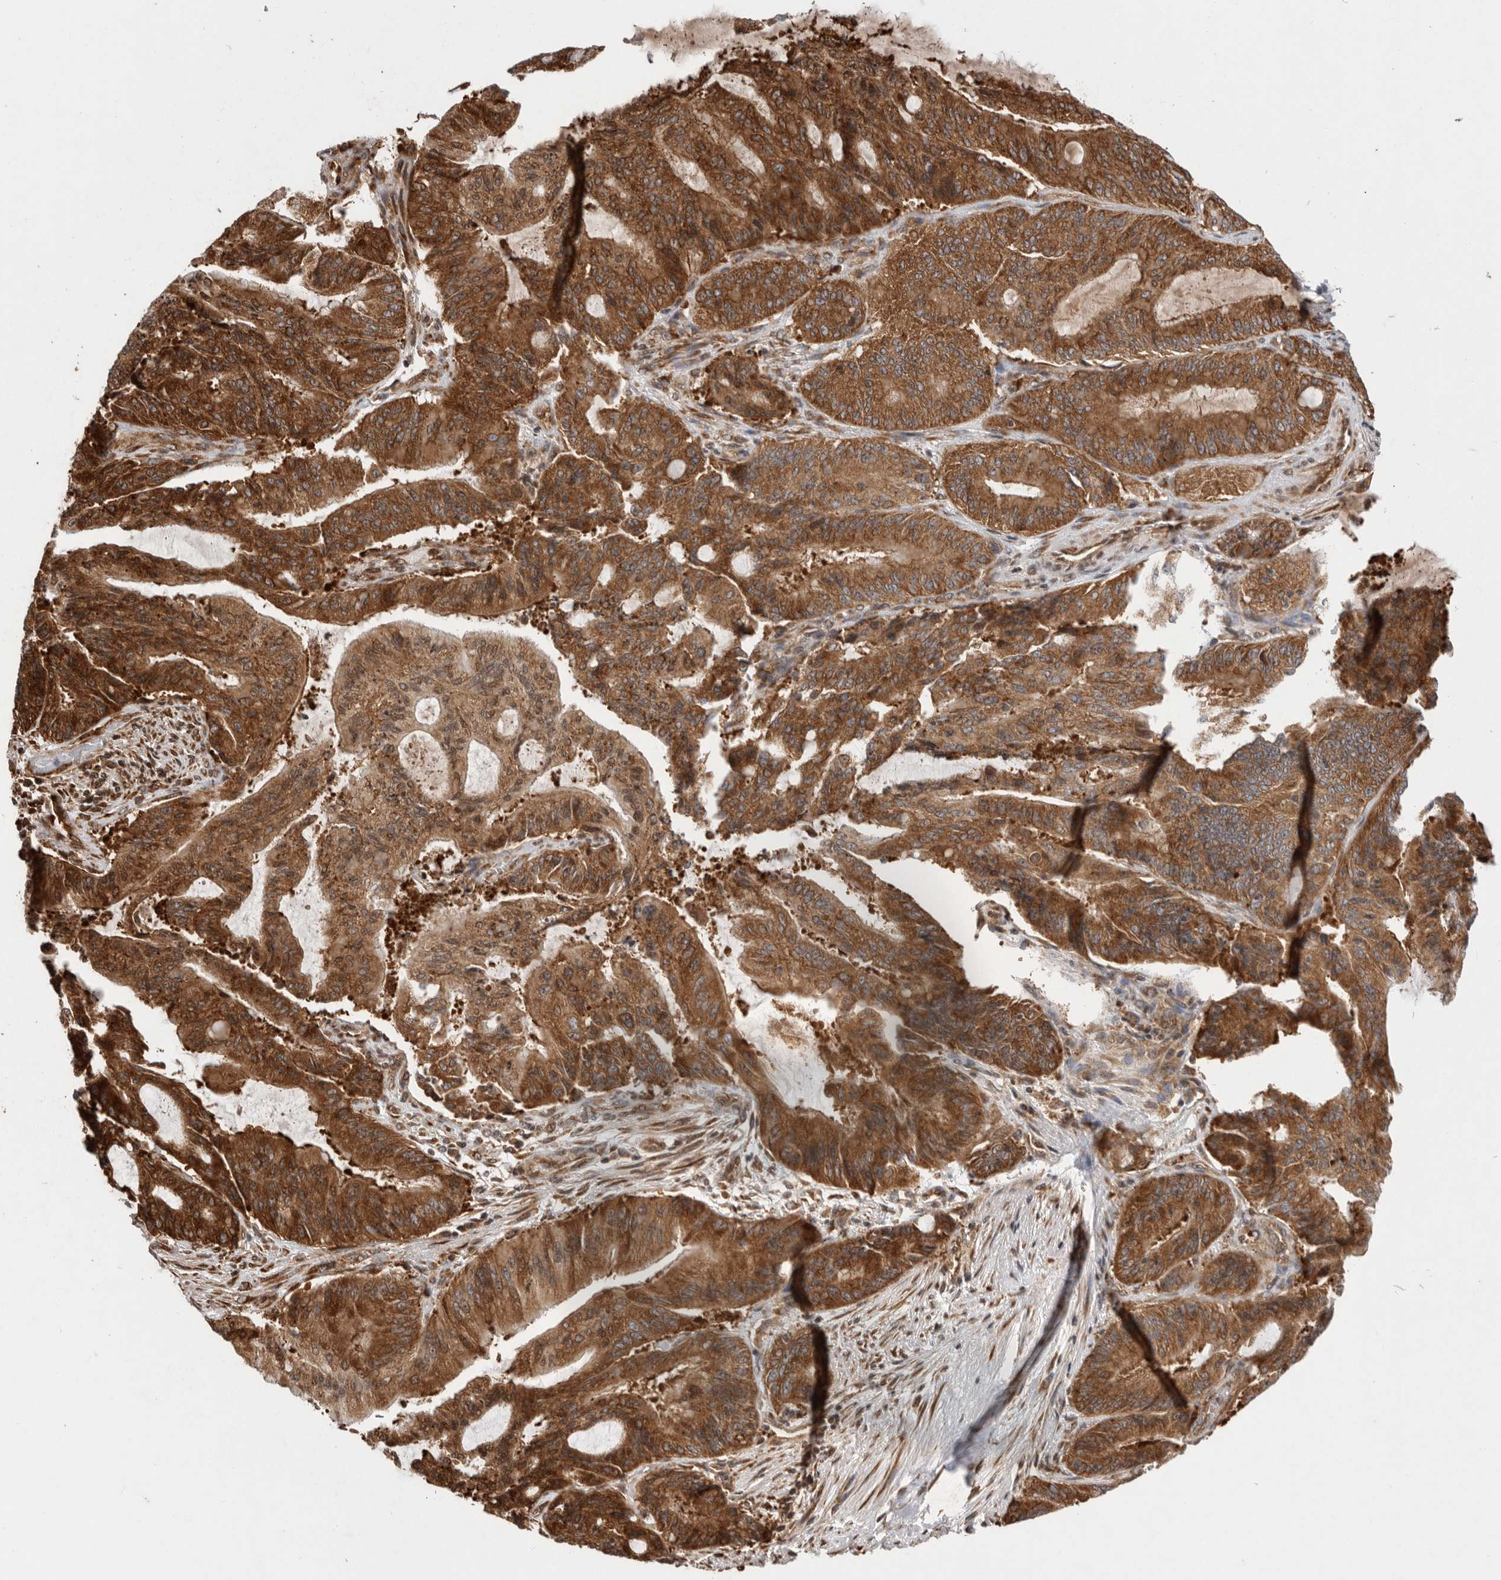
{"staining": {"intensity": "strong", "quantity": ">75%", "location": "cytoplasmic/membranous"}, "tissue": "liver cancer", "cell_type": "Tumor cells", "image_type": "cancer", "snomed": [{"axis": "morphology", "description": "Normal tissue, NOS"}, {"axis": "morphology", "description": "Cholangiocarcinoma"}, {"axis": "topography", "description": "Liver"}, {"axis": "topography", "description": "Peripheral nerve tissue"}], "caption": "Immunohistochemical staining of liver cholangiocarcinoma reveals high levels of strong cytoplasmic/membranous protein expression in approximately >75% of tumor cells.", "gene": "FZD3", "patient": {"sex": "female", "age": 73}}